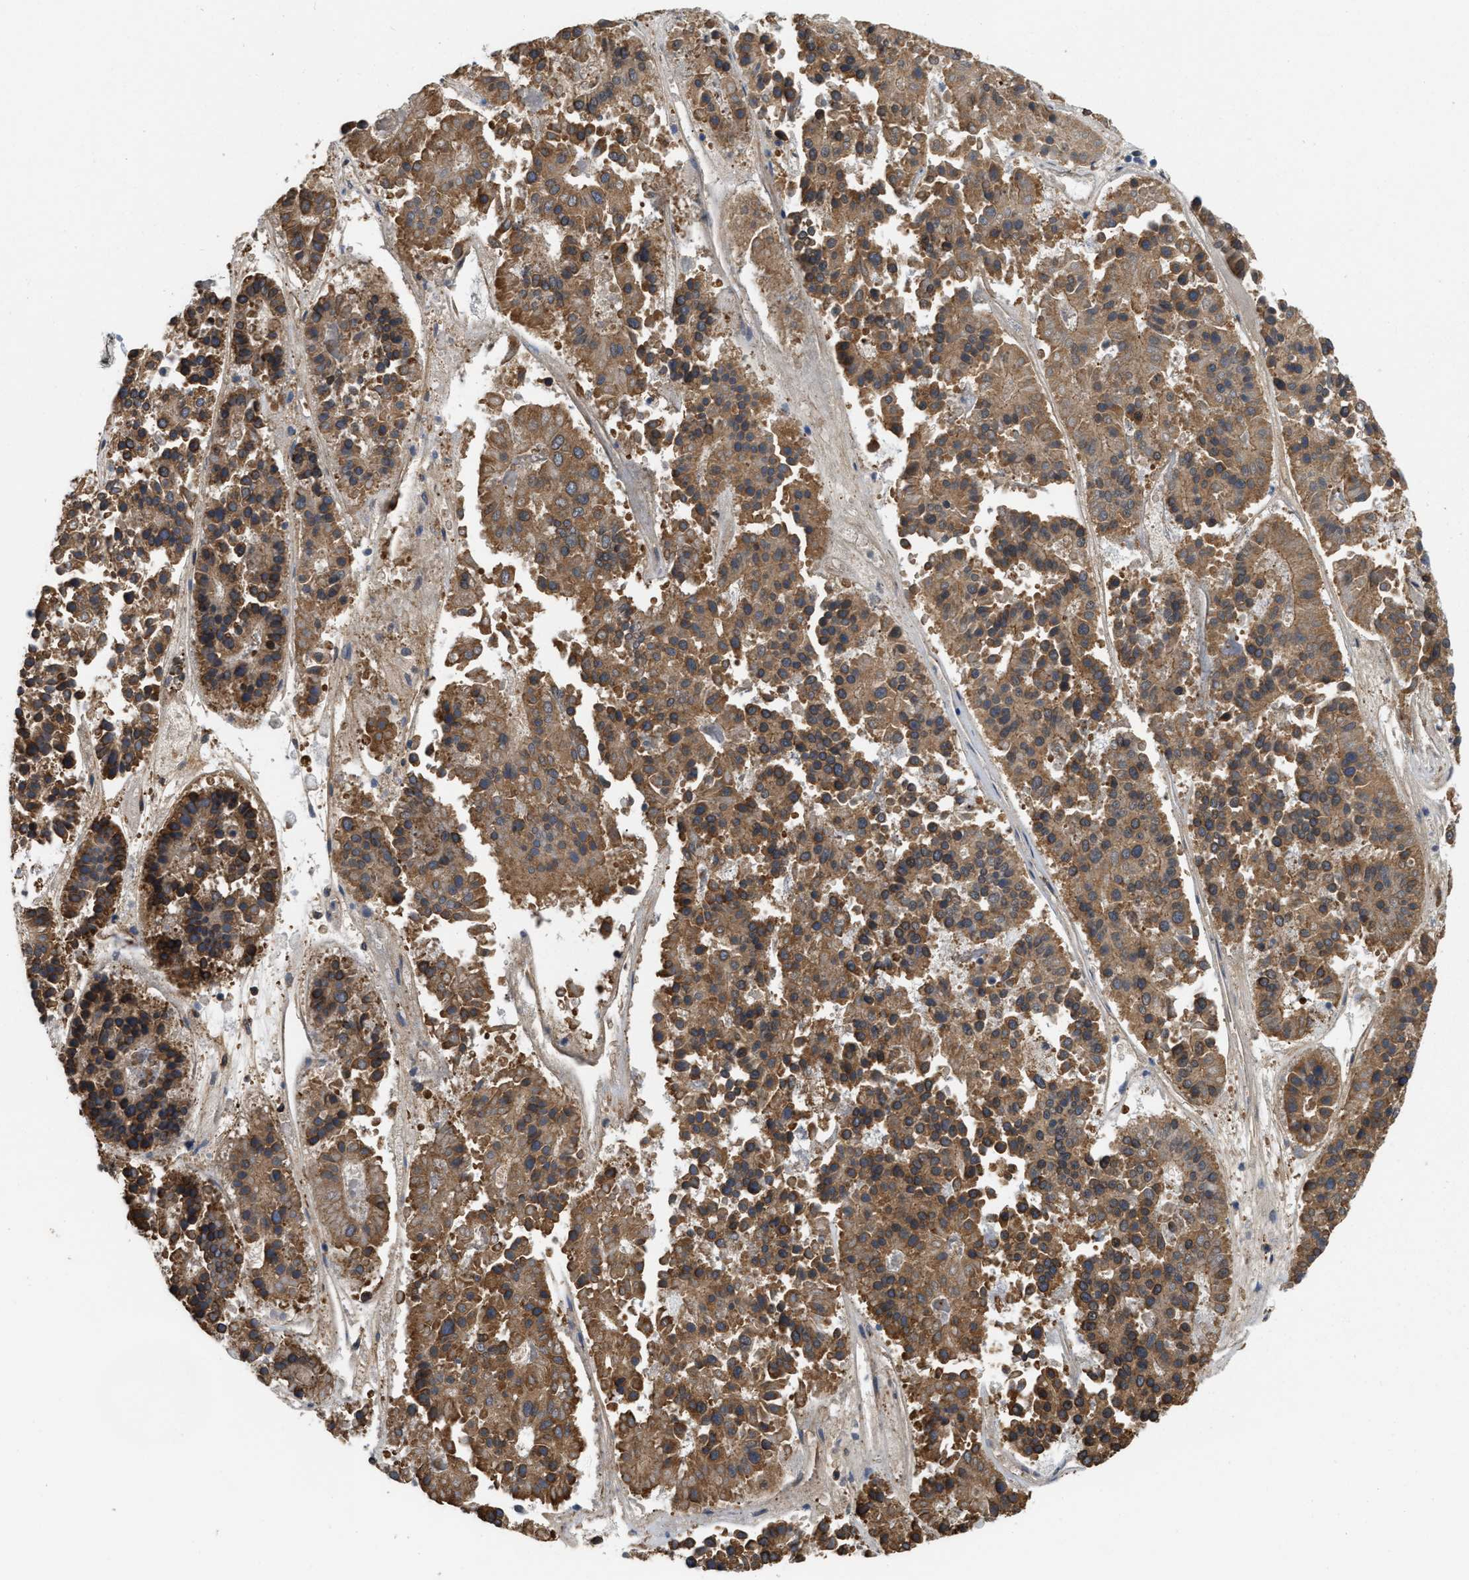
{"staining": {"intensity": "strong", "quantity": ">75%", "location": "cytoplasmic/membranous"}, "tissue": "pancreatic cancer", "cell_type": "Tumor cells", "image_type": "cancer", "snomed": [{"axis": "morphology", "description": "Adenocarcinoma, NOS"}, {"axis": "topography", "description": "Pancreas"}], "caption": "About >75% of tumor cells in human pancreatic adenocarcinoma reveal strong cytoplasmic/membranous protein expression as visualized by brown immunohistochemical staining.", "gene": "IQCE", "patient": {"sex": "male", "age": 50}}